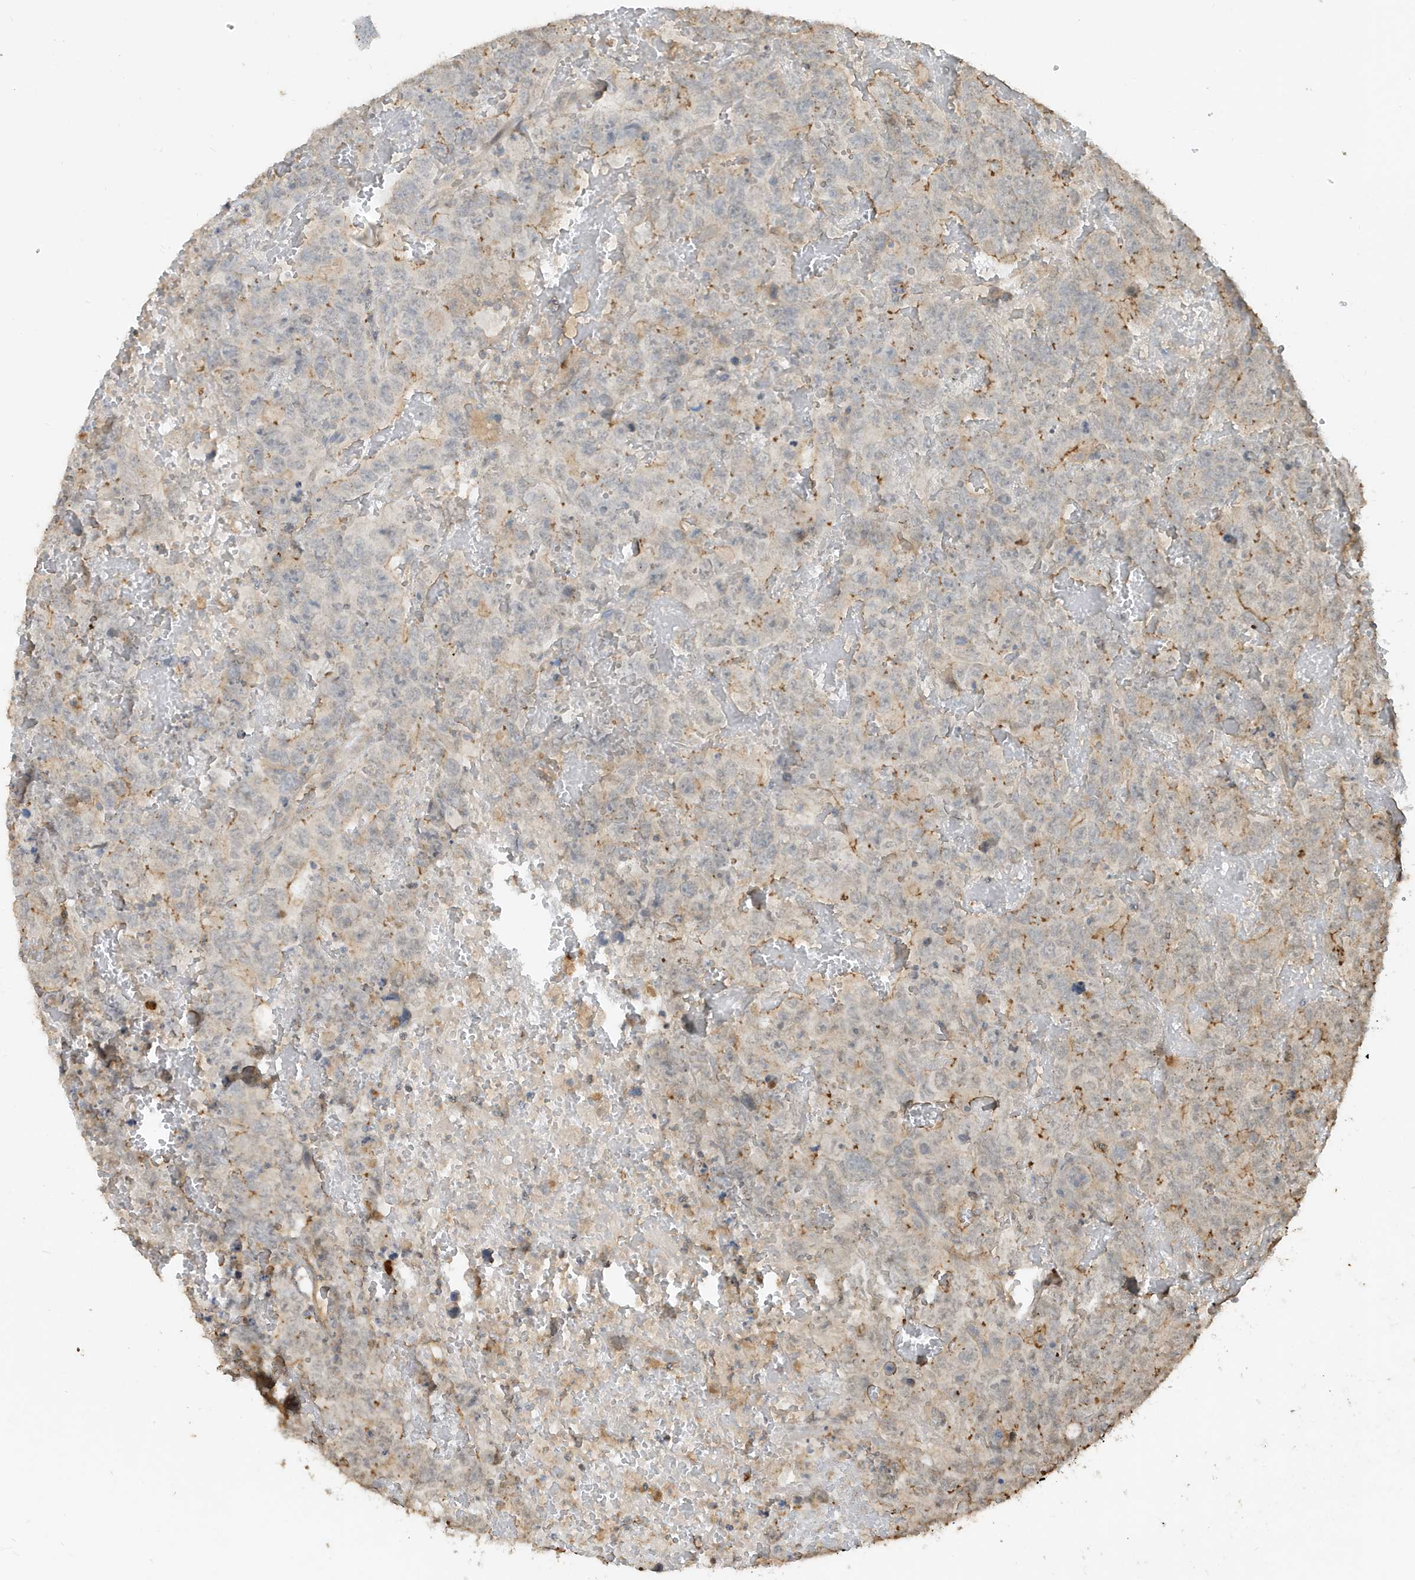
{"staining": {"intensity": "moderate", "quantity": "<25%", "location": "cytoplasmic/membranous"}, "tissue": "testis cancer", "cell_type": "Tumor cells", "image_type": "cancer", "snomed": [{"axis": "morphology", "description": "Carcinoma, Embryonal, NOS"}, {"axis": "topography", "description": "Testis"}], "caption": "Approximately <25% of tumor cells in embryonal carcinoma (testis) show moderate cytoplasmic/membranous protein staining as visualized by brown immunohistochemical staining.", "gene": "PRRT3", "patient": {"sex": "male", "age": 45}}